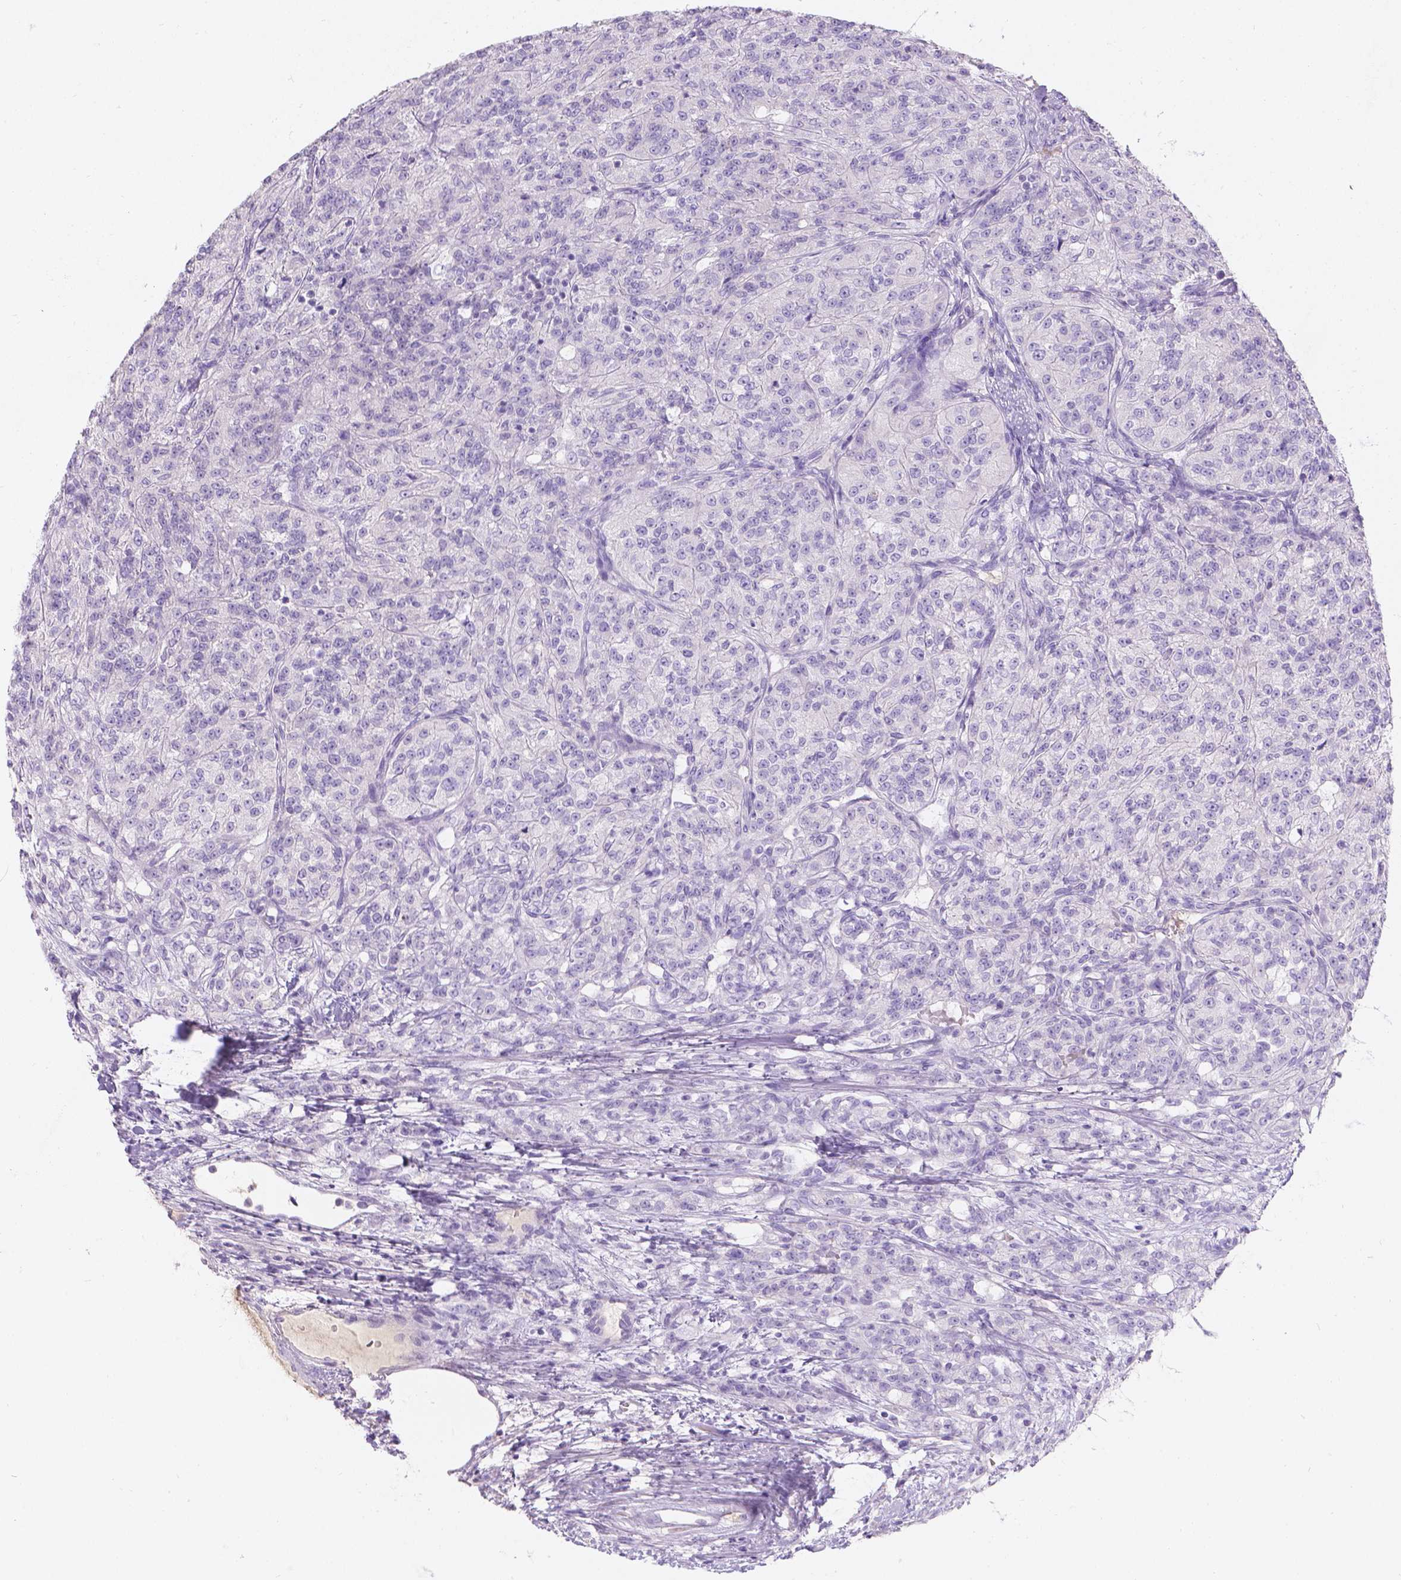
{"staining": {"intensity": "negative", "quantity": "none", "location": "none"}, "tissue": "renal cancer", "cell_type": "Tumor cells", "image_type": "cancer", "snomed": [{"axis": "morphology", "description": "Adenocarcinoma, NOS"}, {"axis": "topography", "description": "Kidney"}], "caption": "This histopathology image is of renal adenocarcinoma stained with IHC to label a protein in brown with the nuclei are counter-stained blue. There is no positivity in tumor cells.", "gene": "GAL3ST2", "patient": {"sex": "female", "age": 63}}